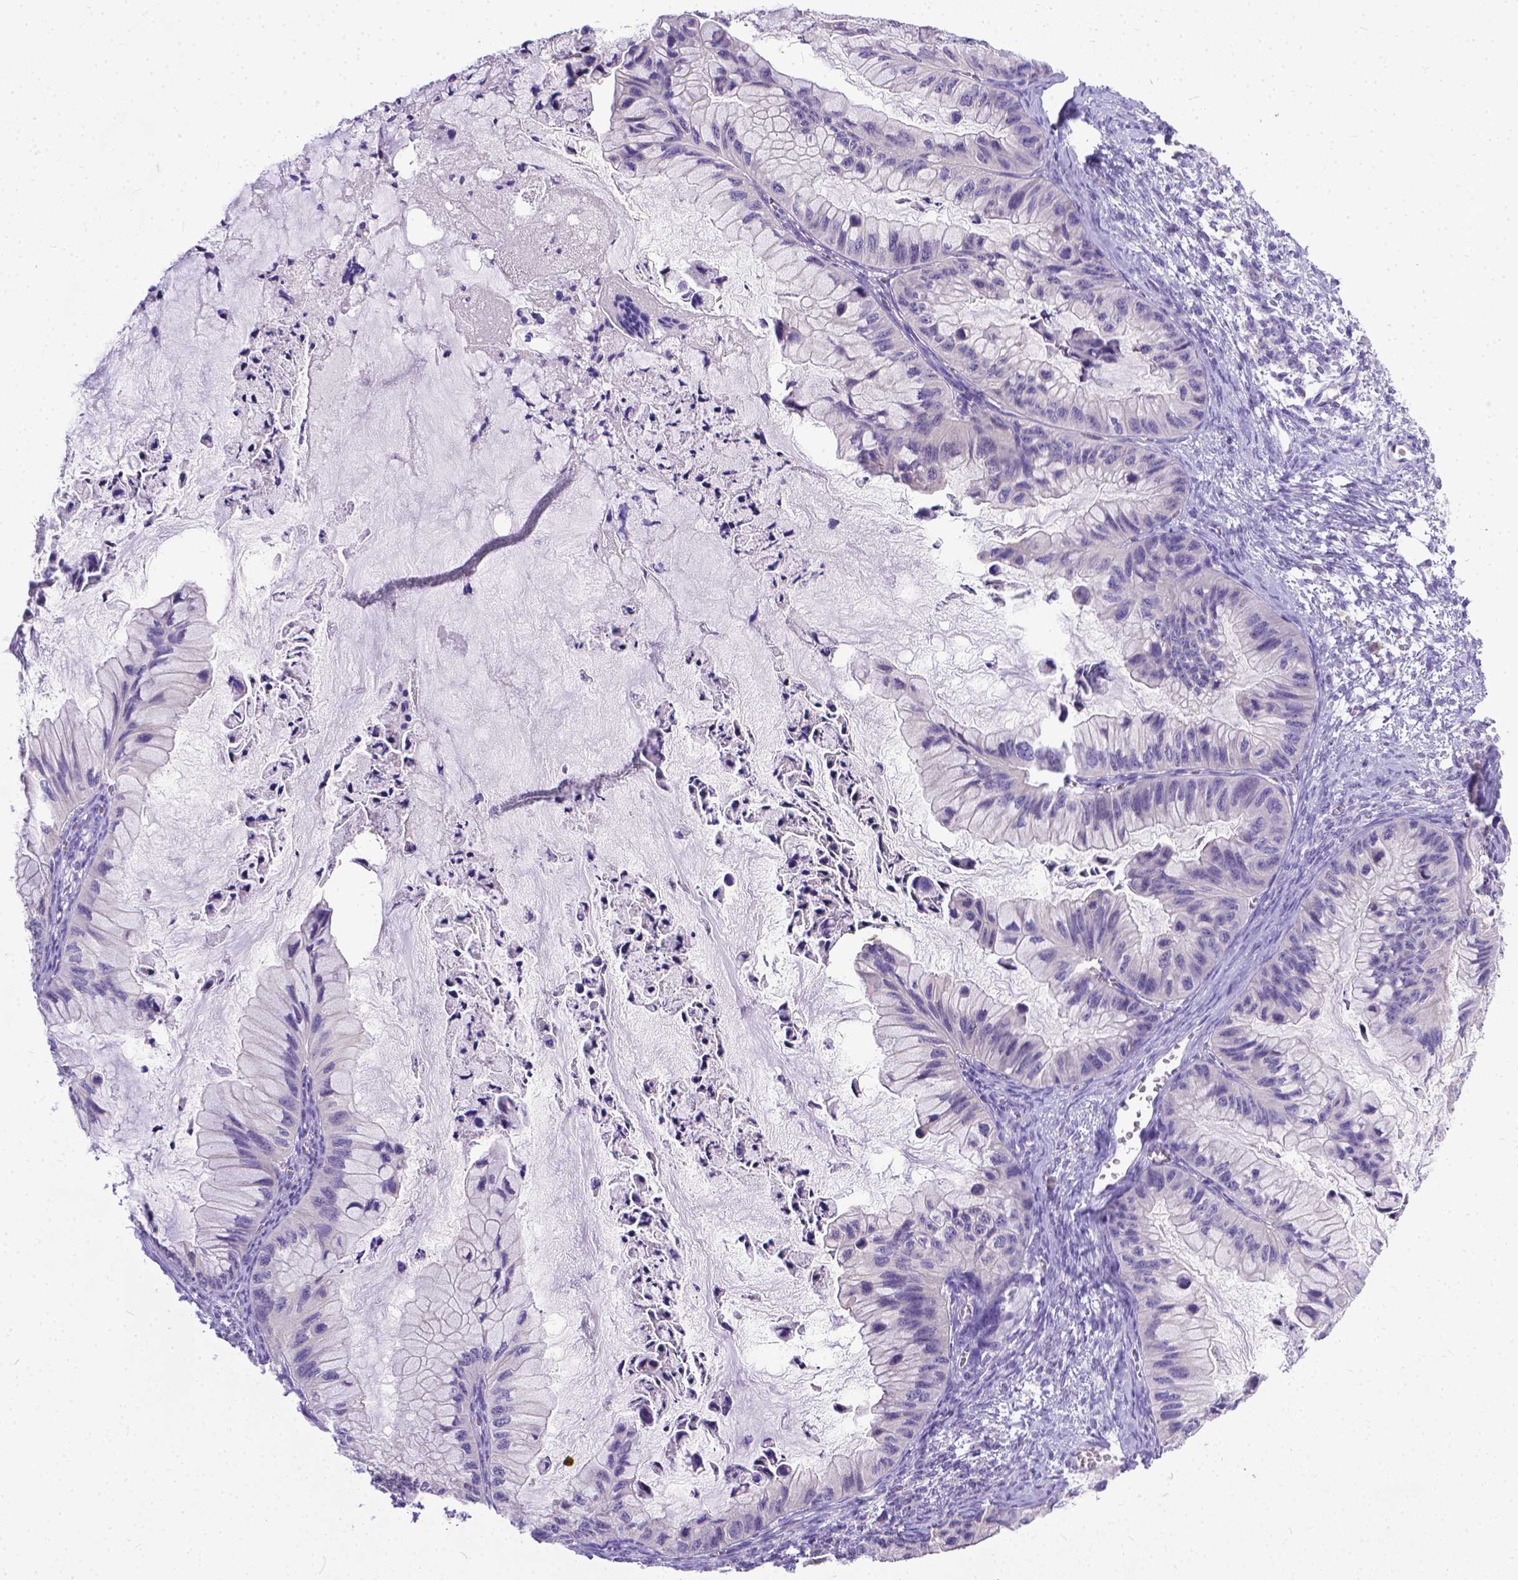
{"staining": {"intensity": "negative", "quantity": "none", "location": "none"}, "tissue": "ovarian cancer", "cell_type": "Tumor cells", "image_type": "cancer", "snomed": [{"axis": "morphology", "description": "Cystadenocarcinoma, mucinous, NOS"}, {"axis": "topography", "description": "Ovary"}], "caption": "Immunohistochemical staining of human mucinous cystadenocarcinoma (ovarian) reveals no significant staining in tumor cells.", "gene": "TTLL6", "patient": {"sex": "female", "age": 72}}